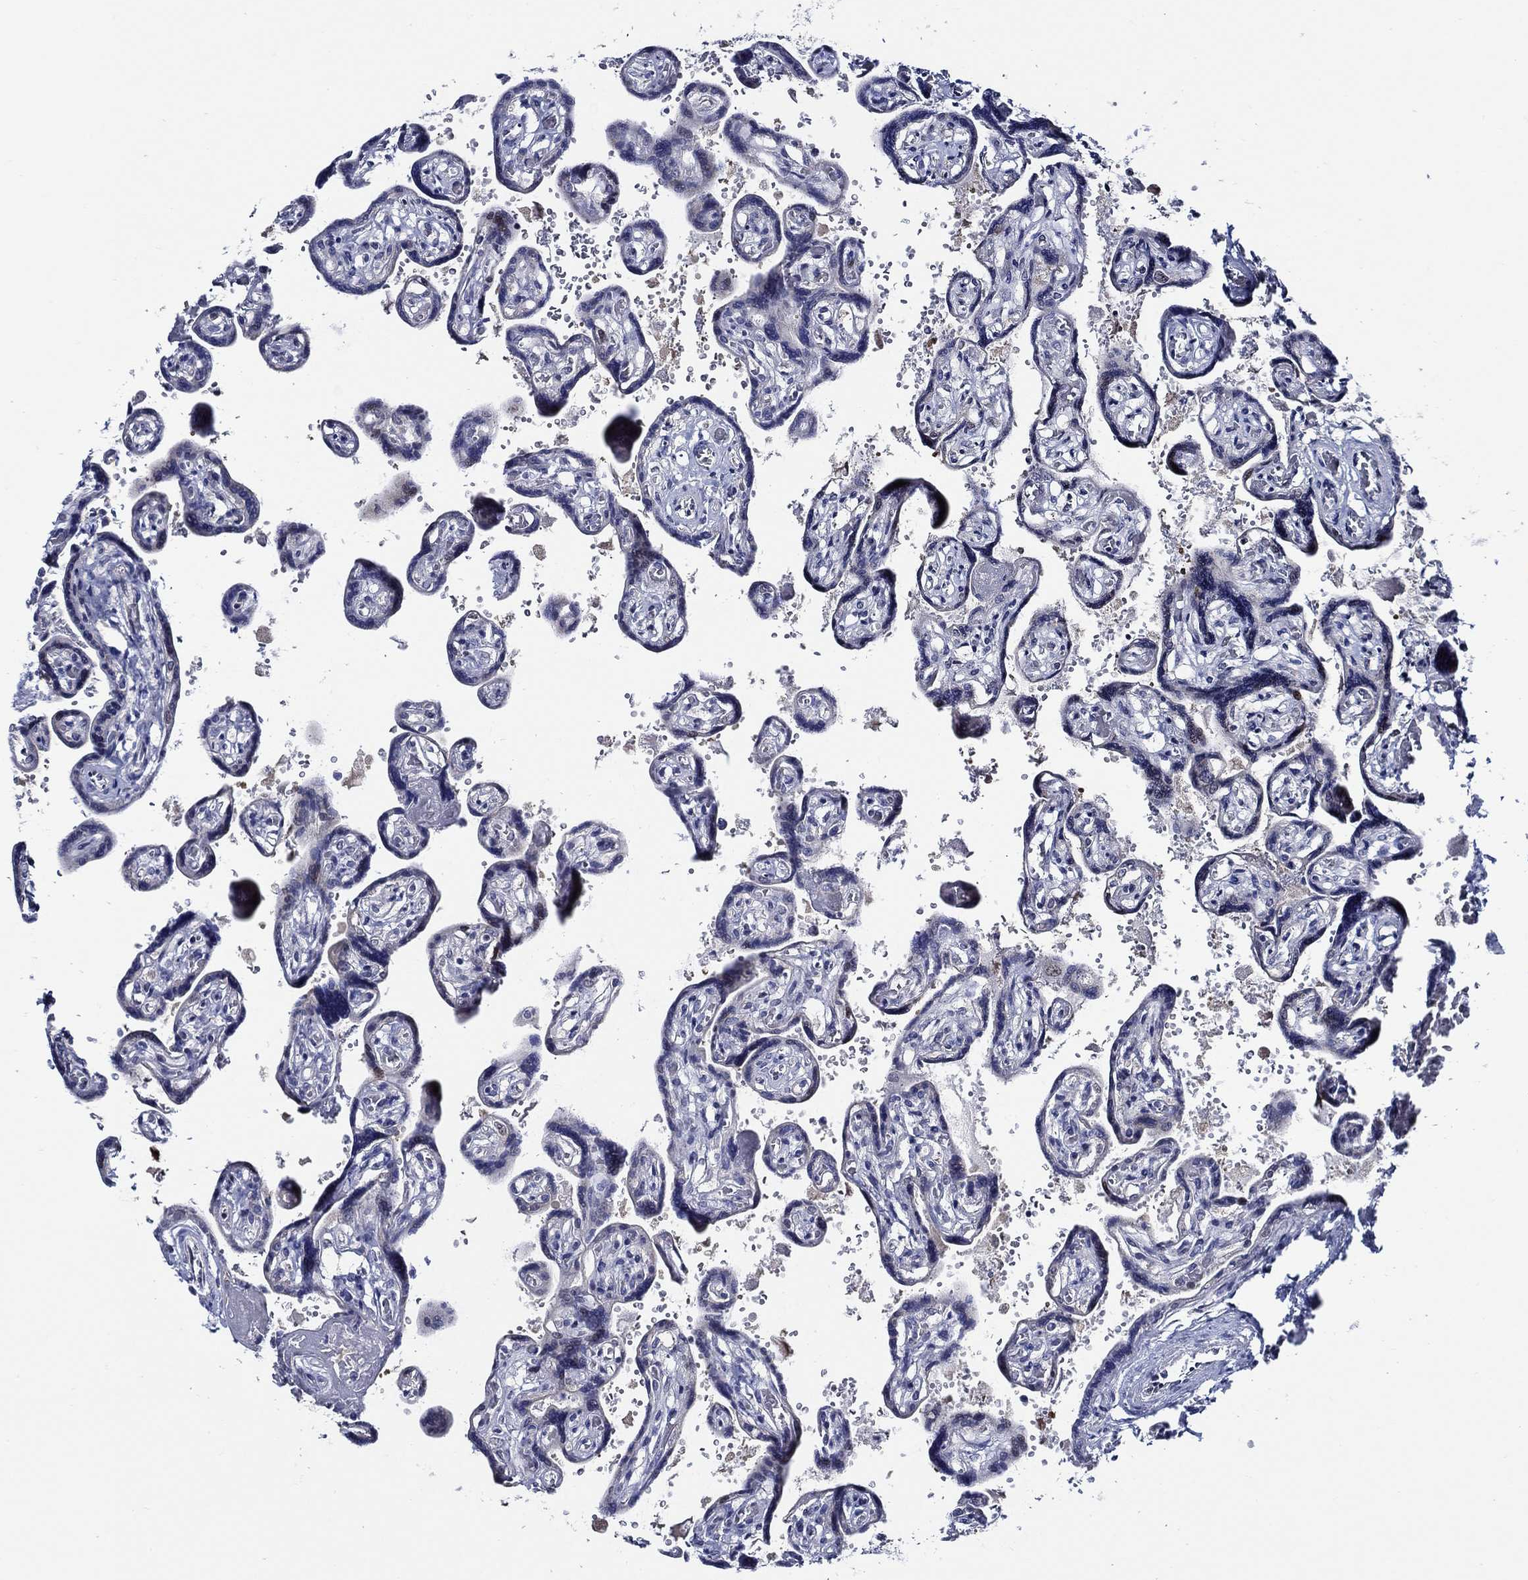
{"staining": {"intensity": "strong", "quantity": "<25%", "location": "nuclear"}, "tissue": "placenta", "cell_type": "Decidual cells", "image_type": "normal", "snomed": [{"axis": "morphology", "description": "Normal tissue, NOS"}, {"axis": "topography", "description": "Placenta"}], "caption": "A micrograph of placenta stained for a protein shows strong nuclear brown staining in decidual cells. Using DAB (brown) and hematoxylin (blue) stains, captured at high magnification using brightfield microscopy.", "gene": "C8orf48", "patient": {"sex": "female", "age": 32}}